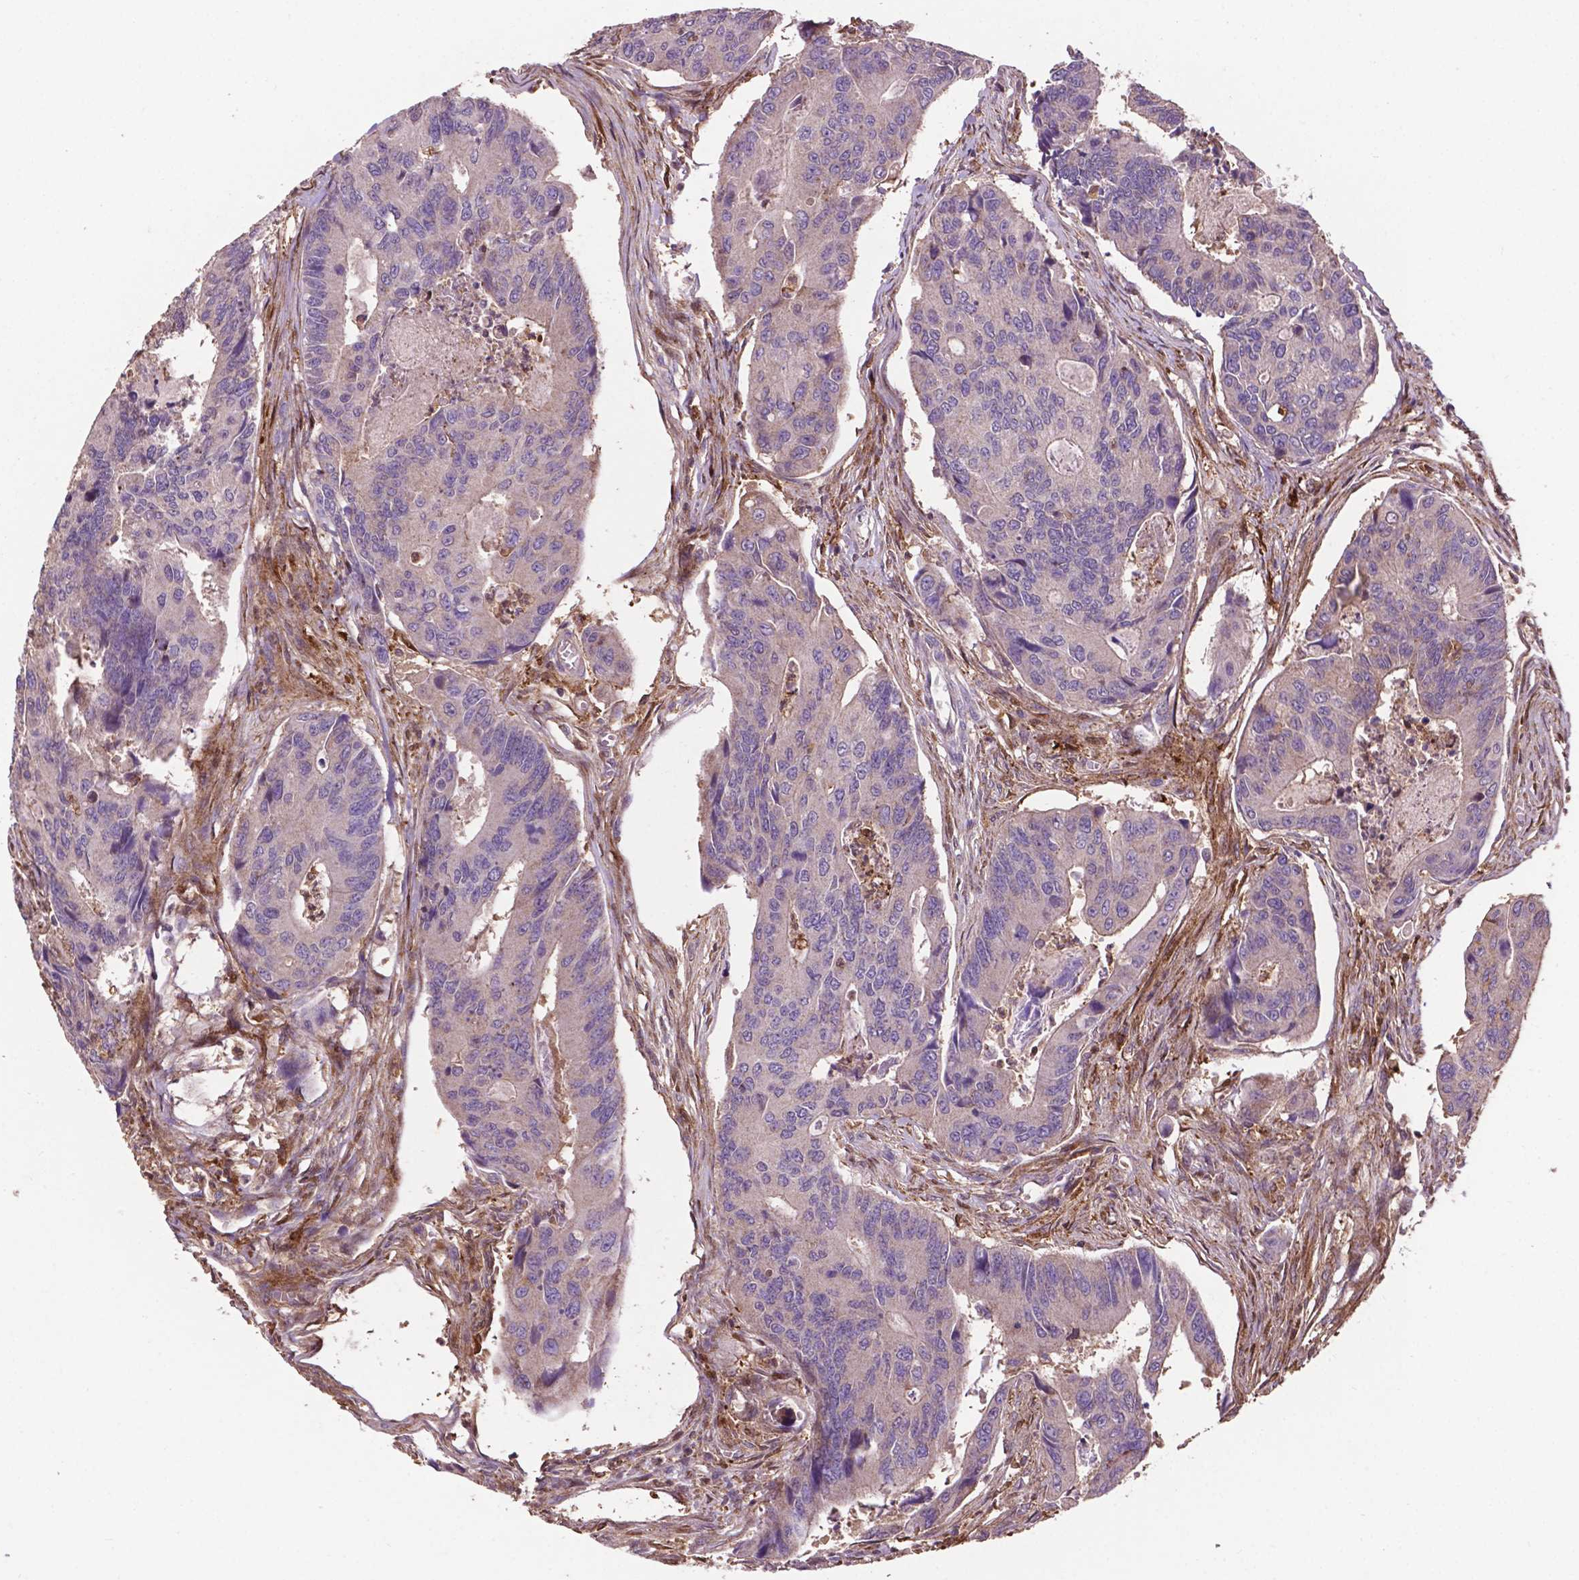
{"staining": {"intensity": "negative", "quantity": "none", "location": "none"}, "tissue": "colorectal cancer", "cell_type": "Tumor cells", "image_type": "cancer", "snomed": [{"axis": "morphology", "description": "Adenocarcinoma, NOS"}, {"axis": "topography", "description": "Colon"}], "caption": "The IHC image has no significant staining in tumor cells of colorectal adenocarcinoma tissue.", "gene": "SMAD3", "patient": {"sex": "female", "age": 67}}